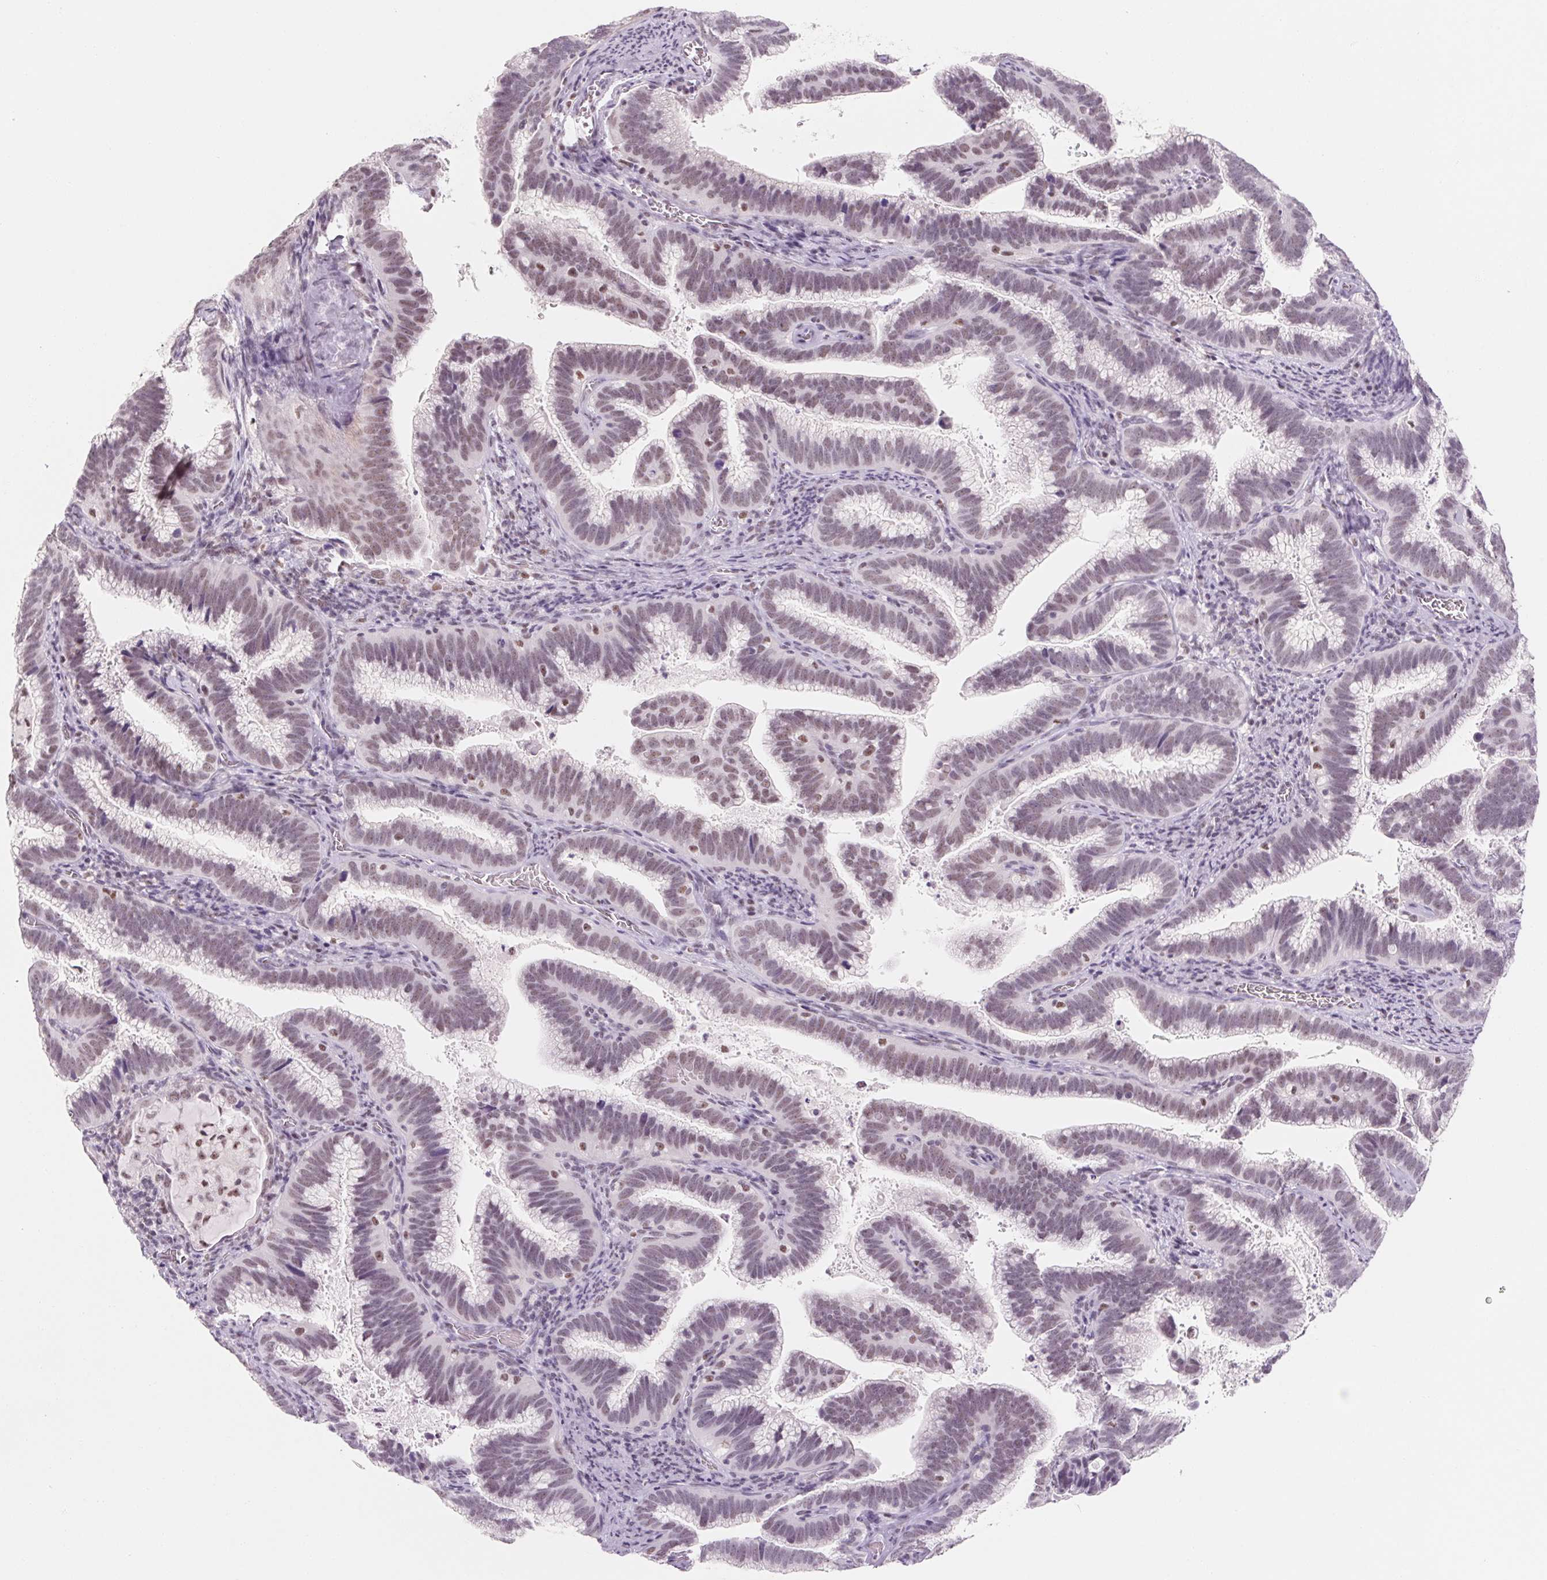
{"staining": {"intensity": "weak", "quantity": "<25%", "location": "nuclear"}, "tissue": "cervical cancer", "cell_type": "Tumor cells", "image_type": "cancer", "snomed": [{"axis": "morphology", "description": "Adenocarcinoma, NOS"}, {"axis": "topography", "description": "Cervix"}], "caption": "High power microscopy micrograph of an immunohistochemistry micrograph of adenocarcinoma (cervical), revealing no significant expression in tumor cells.", "gene": "ZIC4", "patient": {"sex": "female", "age": 61}}